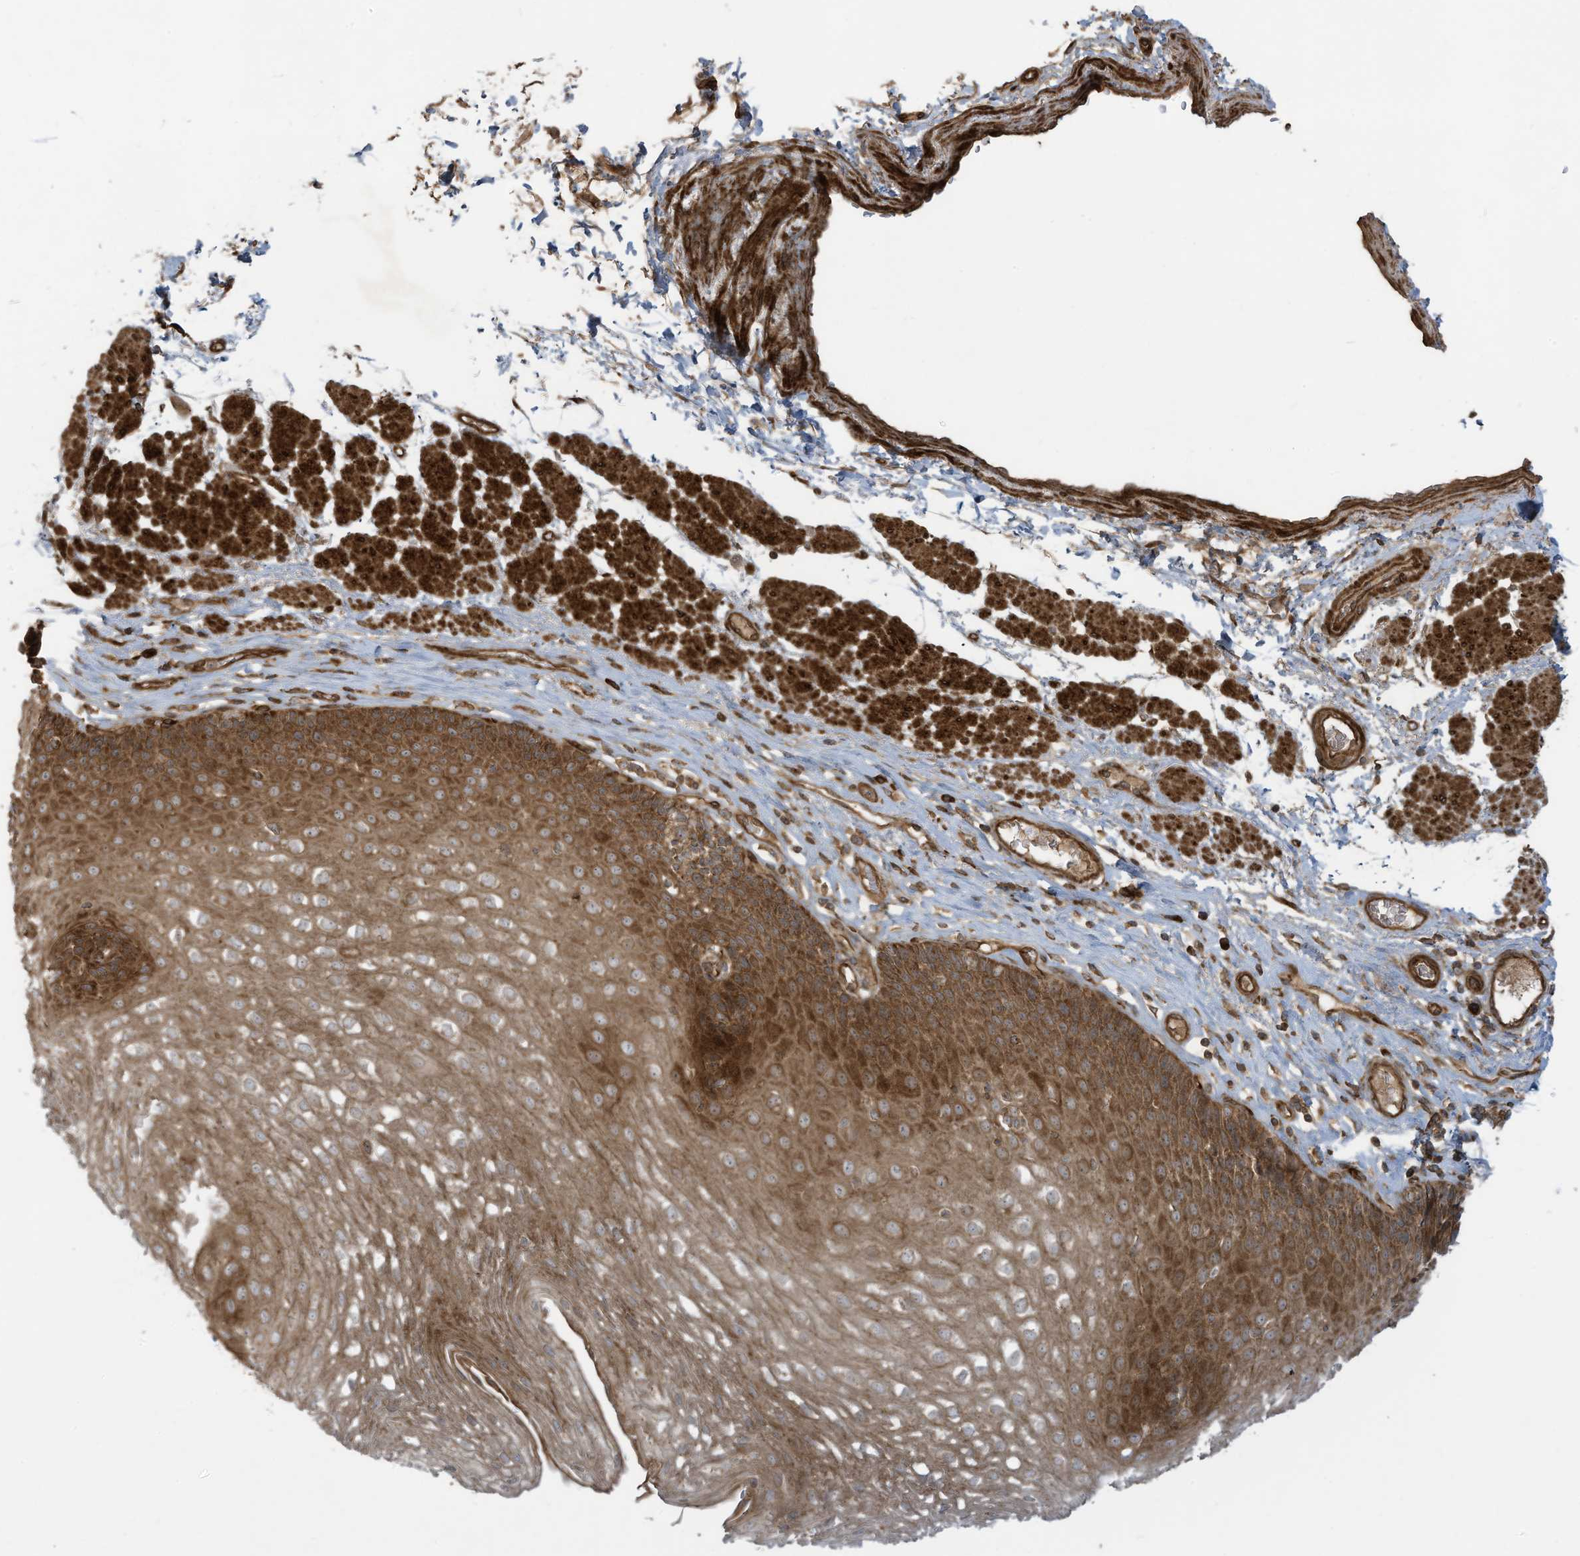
{"staining": {"intensity": "moderate", "quantity": ">75%", "location": "cytoplasmic/membranous"}, "tissue": "esophagus", "cell_type": "Squamous epithelial cells", "image_type": "normal", "snomed": [{"axis": "morphology", "description": "Normal tissue, NOS"}, {"axis": "topography", "description": "Esophagus"}], "caption": "Human esophagus stained with a brown dye reveals moderate cytoplasmic/membranous positive staining in approximately >75% of squamous epithelial cells.", "gene": "DDIT4", "patient": {"sex": "female", "age": 66}}